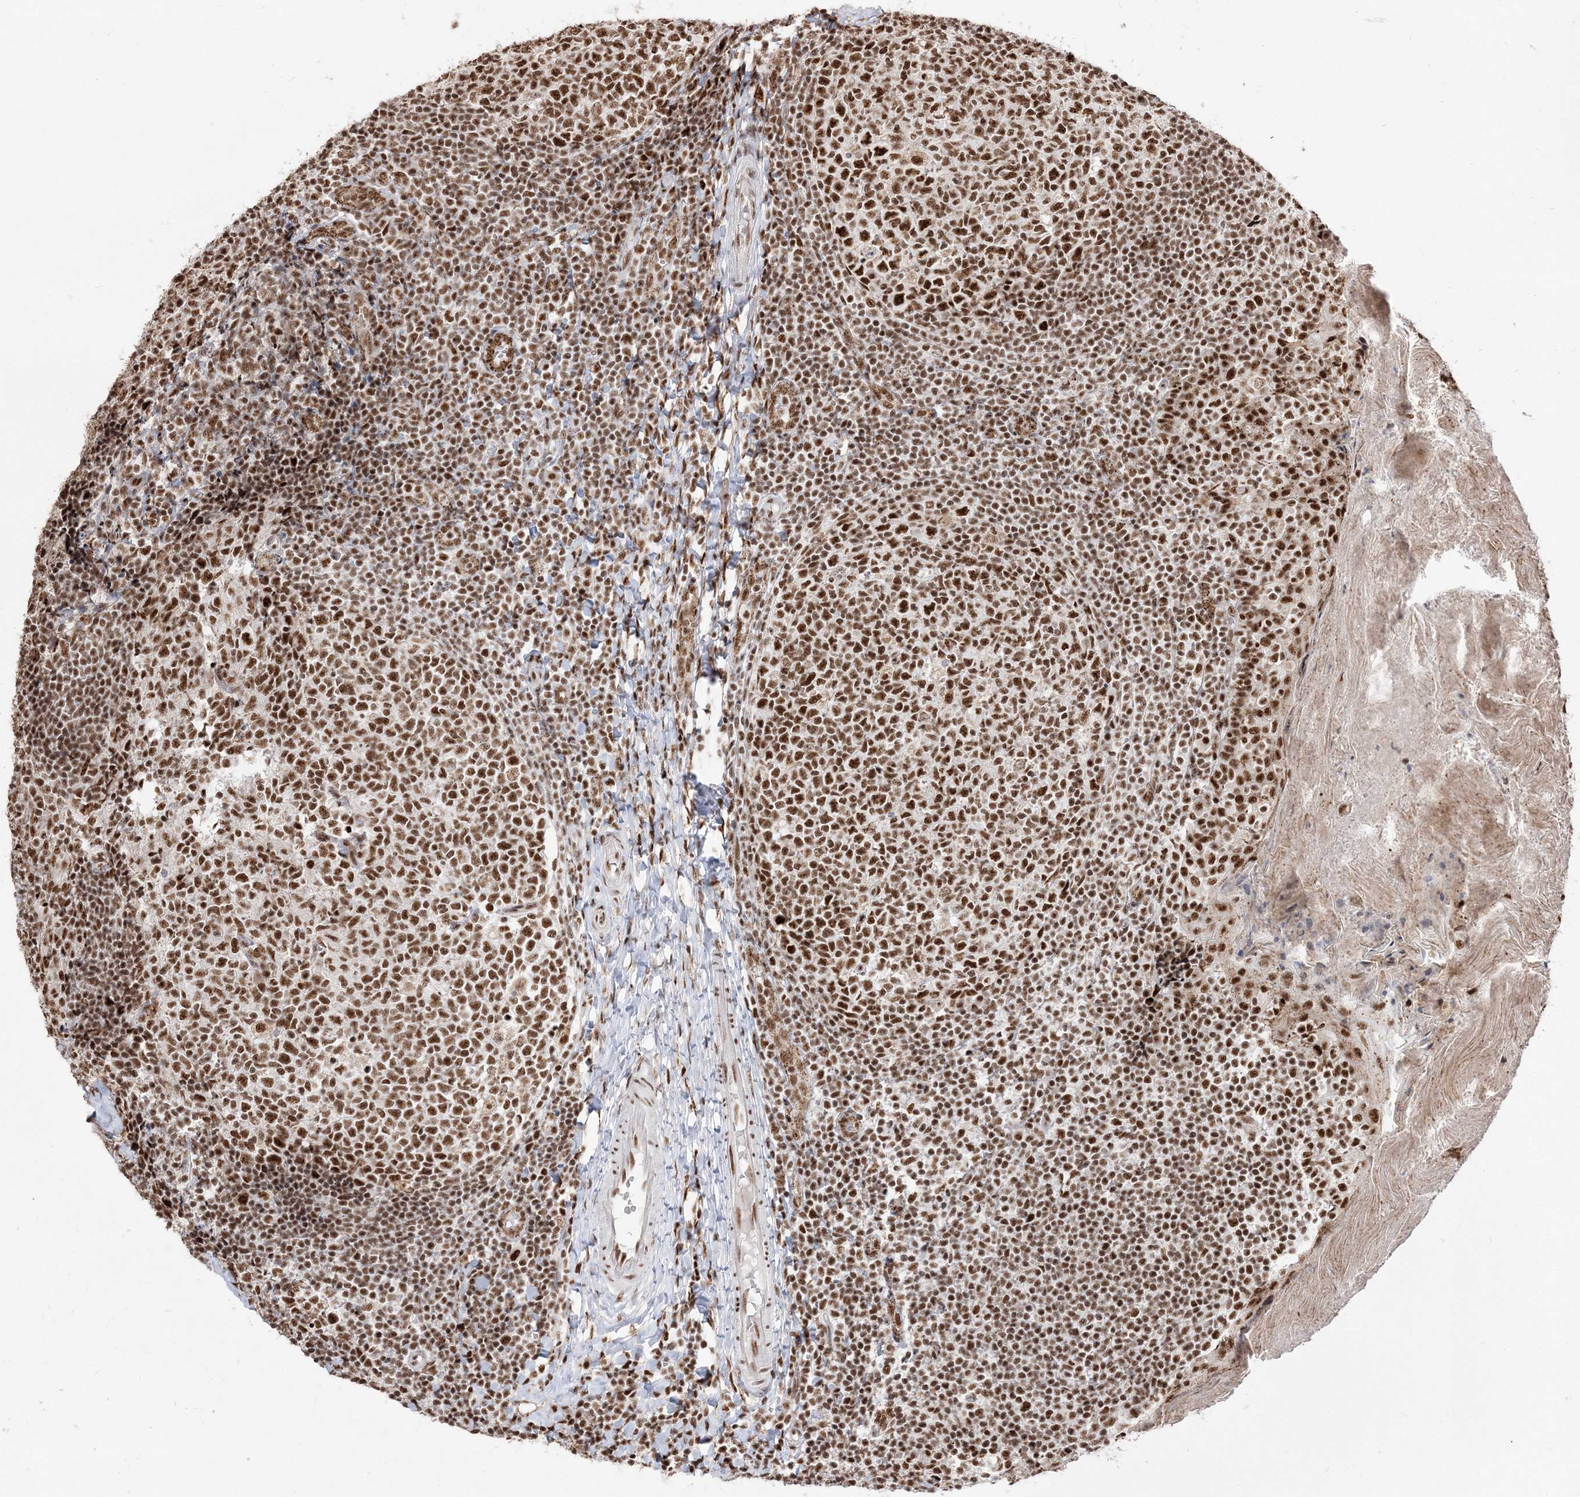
{"staining": {"intensity": "strong", "quantity": ">75%", "location": "nuclear"}, "tissue": "tonsil", "cell_type": "Germinal center cells", "image_type": "normal", "snomed": [{"axis": "morphology", "description": "Normal tissue, NOS"}, {"axis": "topography", "description": "Tonsil"}], "caption": "Immunohistochemistry (DAB (3,3'-diaminobenzidine)) staining of normal tonsil displays strong nuclear protein staining in approximately >75% of germinal center cells.", "gene": "RBM17", "patient": {"sex": "female", "age": 19}}